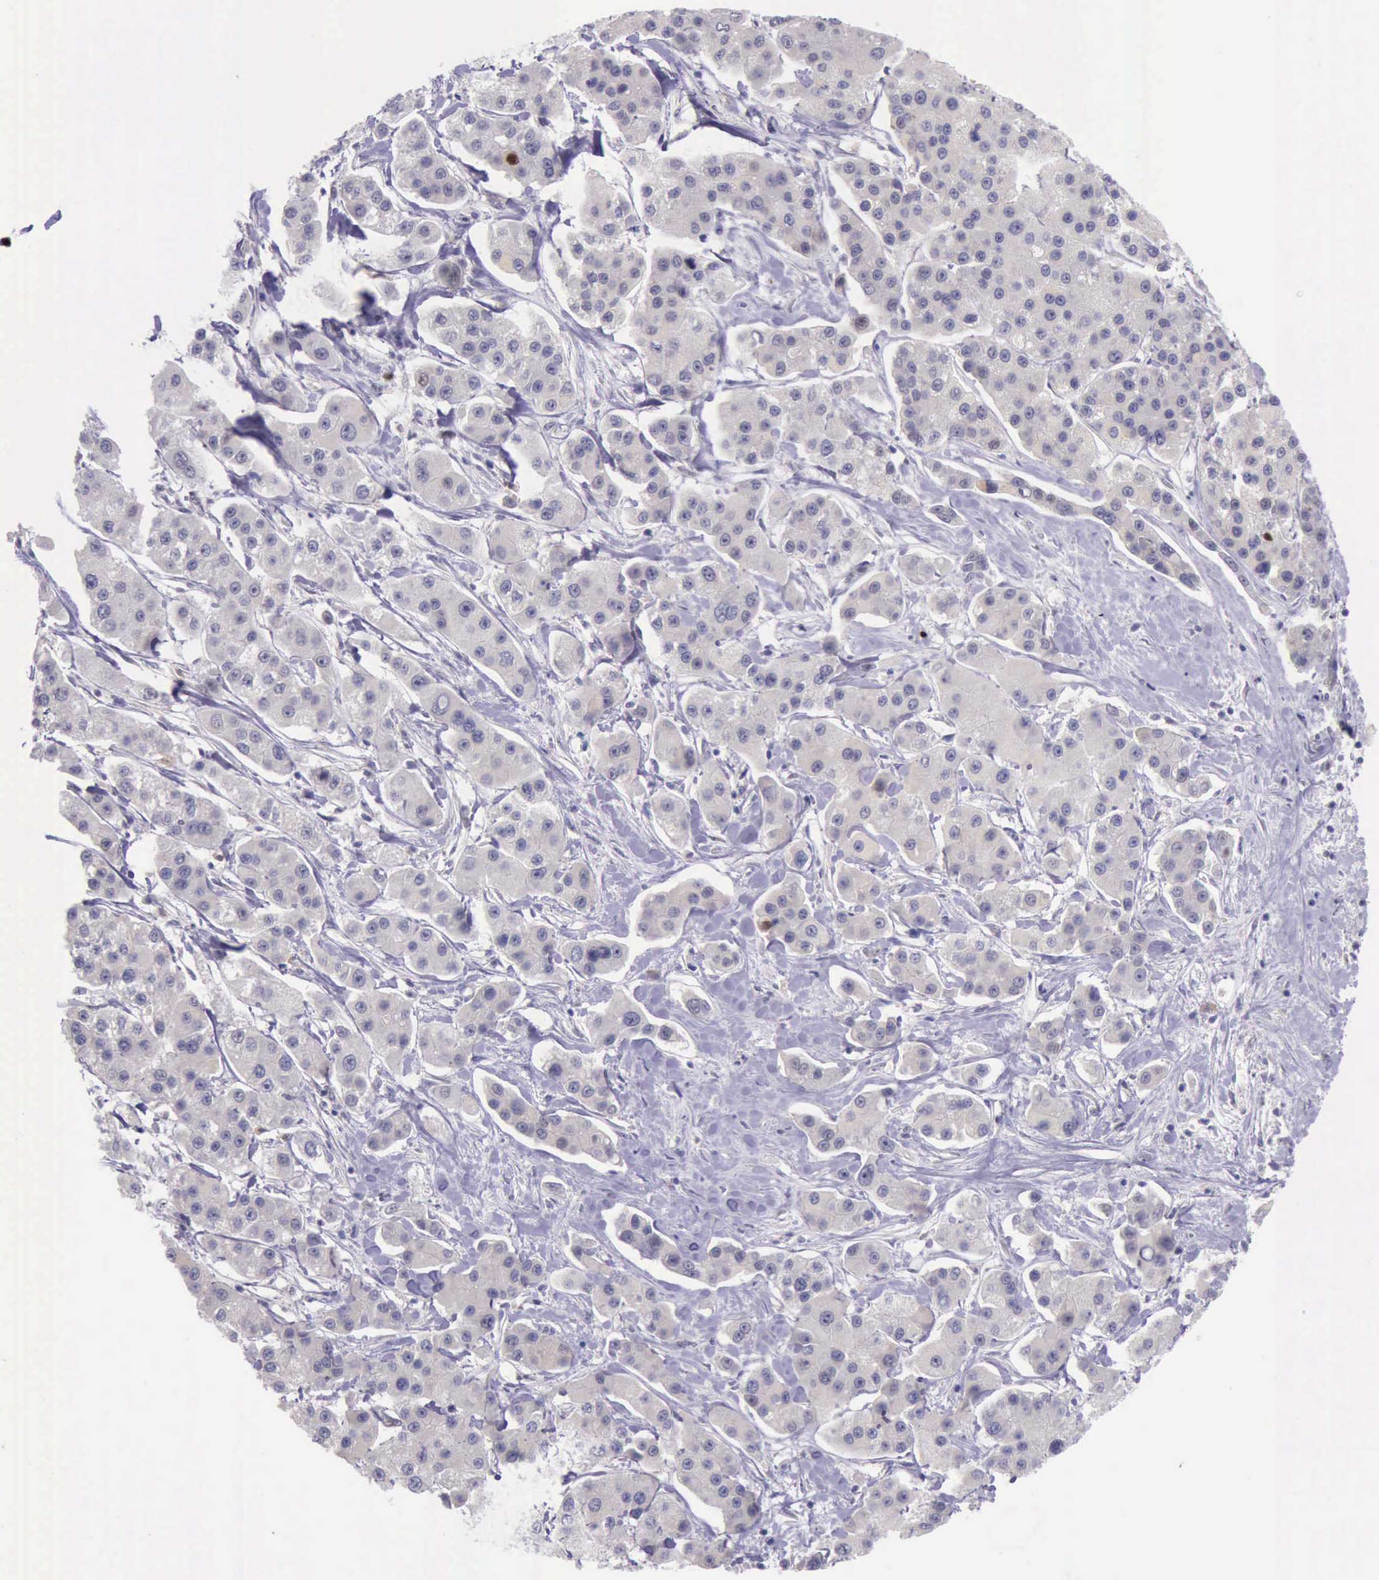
{"staining": {"intensity": "strong", "quantity": "<25%", "location": "nuclear"}, "tissue": "liver cancer", "cell_type": "Tumor cells", "image_type": "cancer", "snomed": [{"axis": "morphology", "description": "Carcinoma, Hepatocellular, NOS"}, {"axis": "topography", "description": "Liver"}], "caption": "Immunohistochemical staining of liver cancer reveals medium levels of strong nuclear staining in approximately <25% of tumor cells.", "gene": "PARP1", "patient": {"sex": "female", "age": 85}}